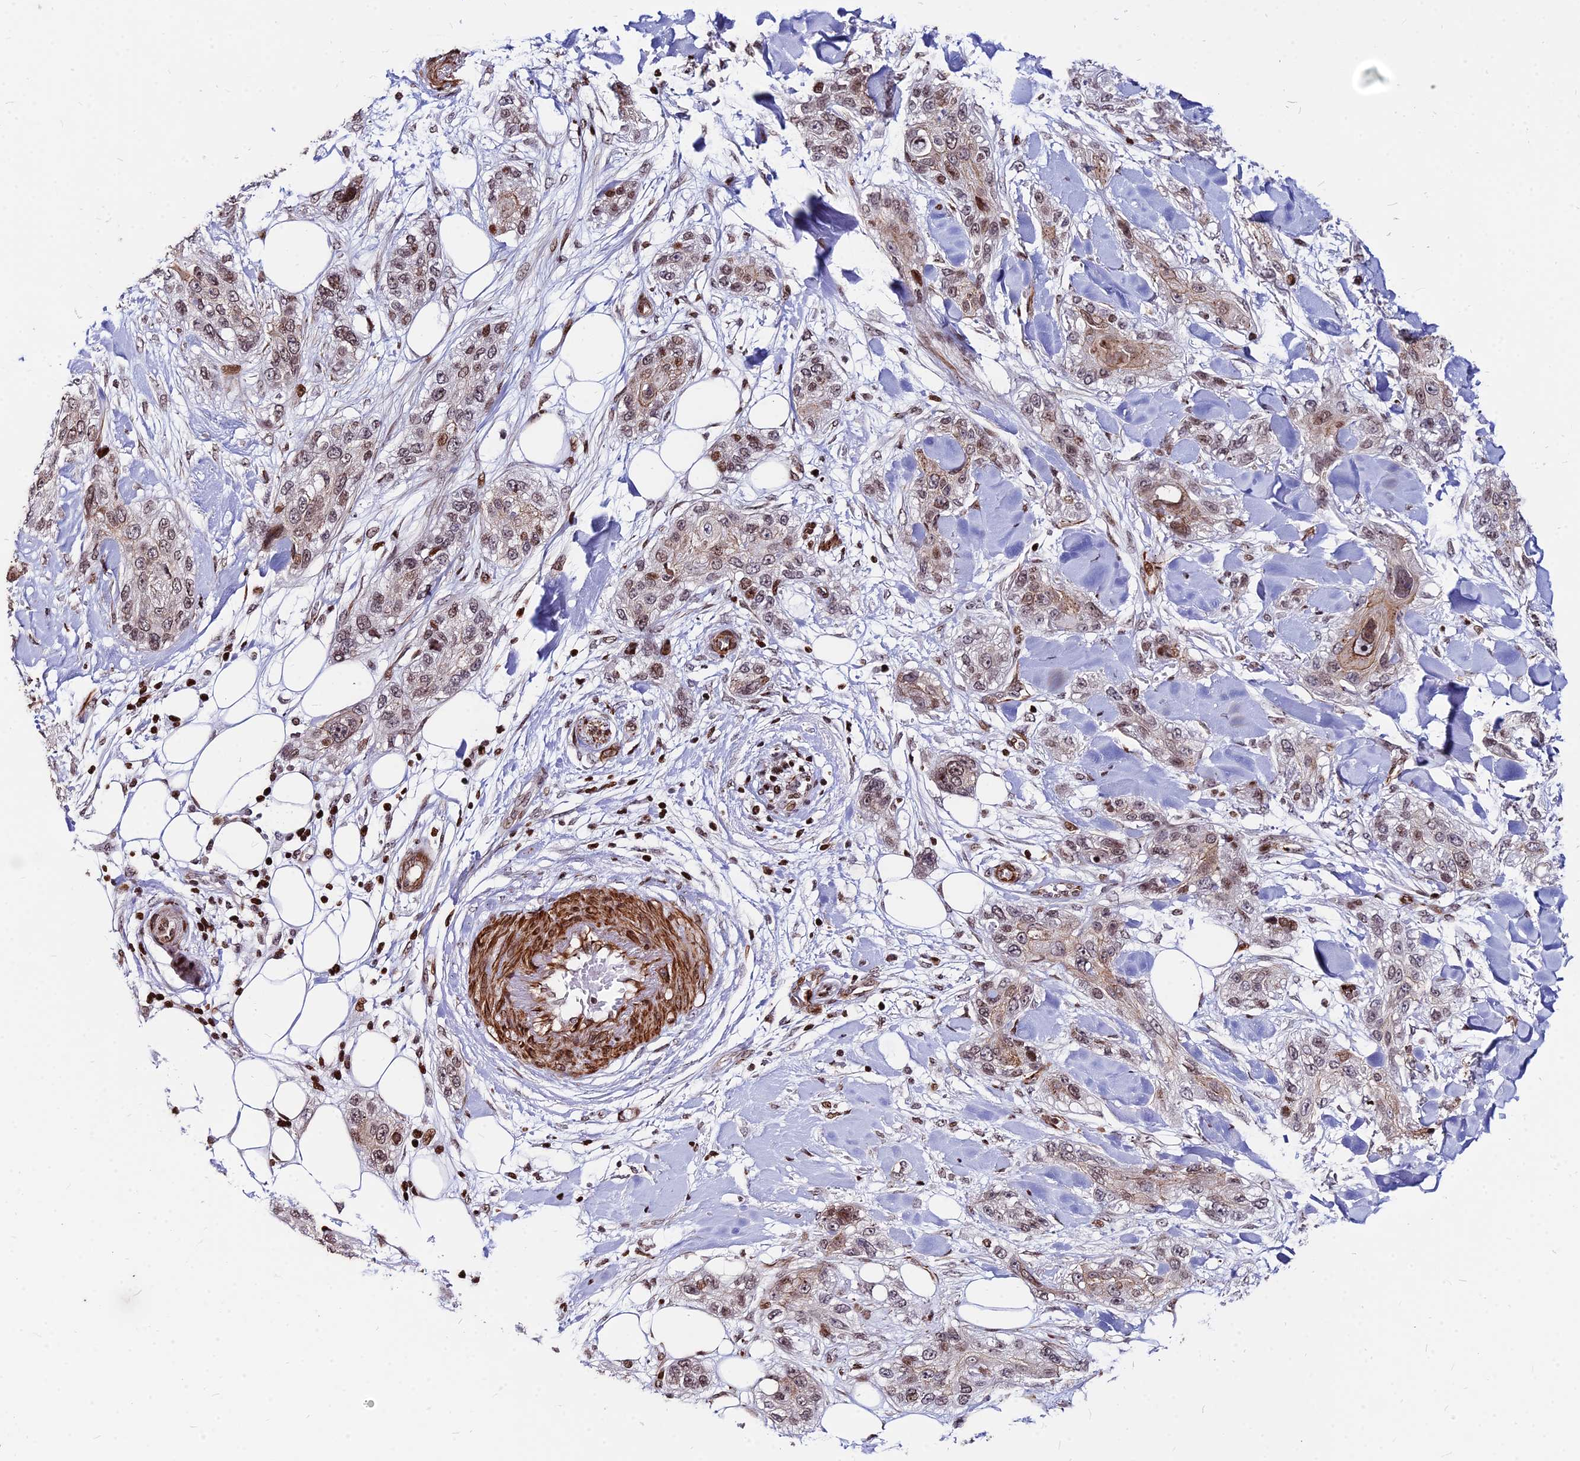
{"staining": {"intensity": "weak", "quantity": ">75%", "location": "nuclear"}, "tissue": "skin cancer", "cell_type": "Tumor cells", "image_type": "cancer", "snomed": [{"axis": "morphology", "description": "Normal tissue, NOS"}, {"axis": "morphology", "description": "Squamous cell carcinoma, NOS"}, {"axis": "topography", "description": "Skin"}], "caption": "Immunohistochemical staining of skin cancer (squamous cell carcinoma) displays low levels of weak nuclear protein staining in about >75% of tumor cells. (DAB IHC, brown staining for protein, blue staining for nuclei).", "gene": "NYAP2", "patient": {"sex": "male", "age": 72}}